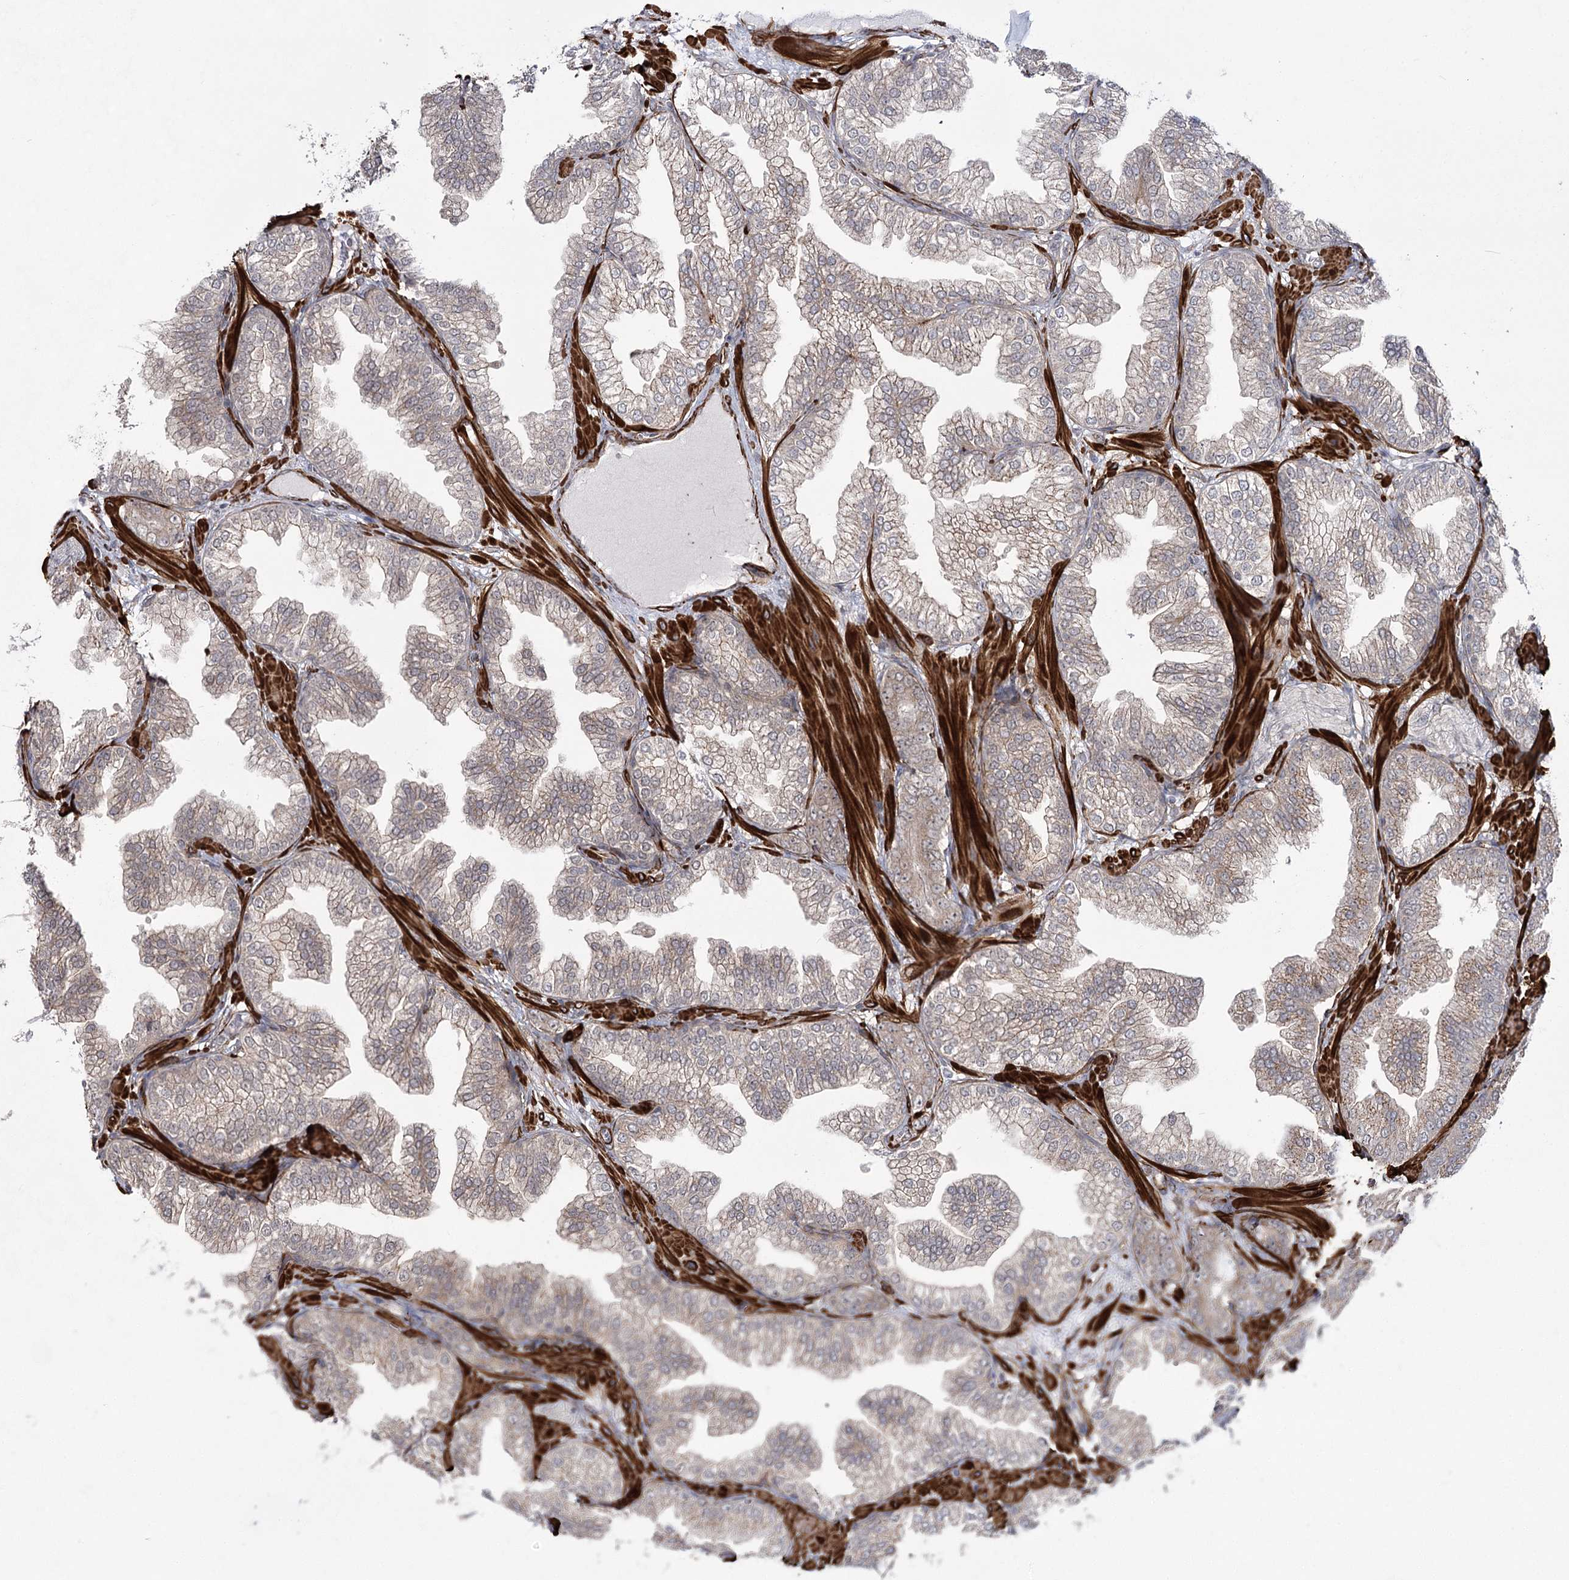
{"staining": {"intensity": "weak", "quantity": "25%-75%", "location": "cytoplasmic/membranous"}, "tissue": "prostate cancer", "cell_type": "Tumor cells", "image_type": "cancer", "snomed": [{"axis": "morphology", "description": "Adenocarcinoma, High grade"}, {"axis": "topography", "description": "Prostate"}], "caption": "The immunohistochemical stain shows weak cytoplasmic/membranous positivity in tumor cells of prostate cancer (adenocarcinoma (high-grade)) tissue. Ihc stains the protein of interest in brown and the nuclei are stained blue.", "gene": "CWF19L1", "patient": {"sex": "male", "age": 58}}